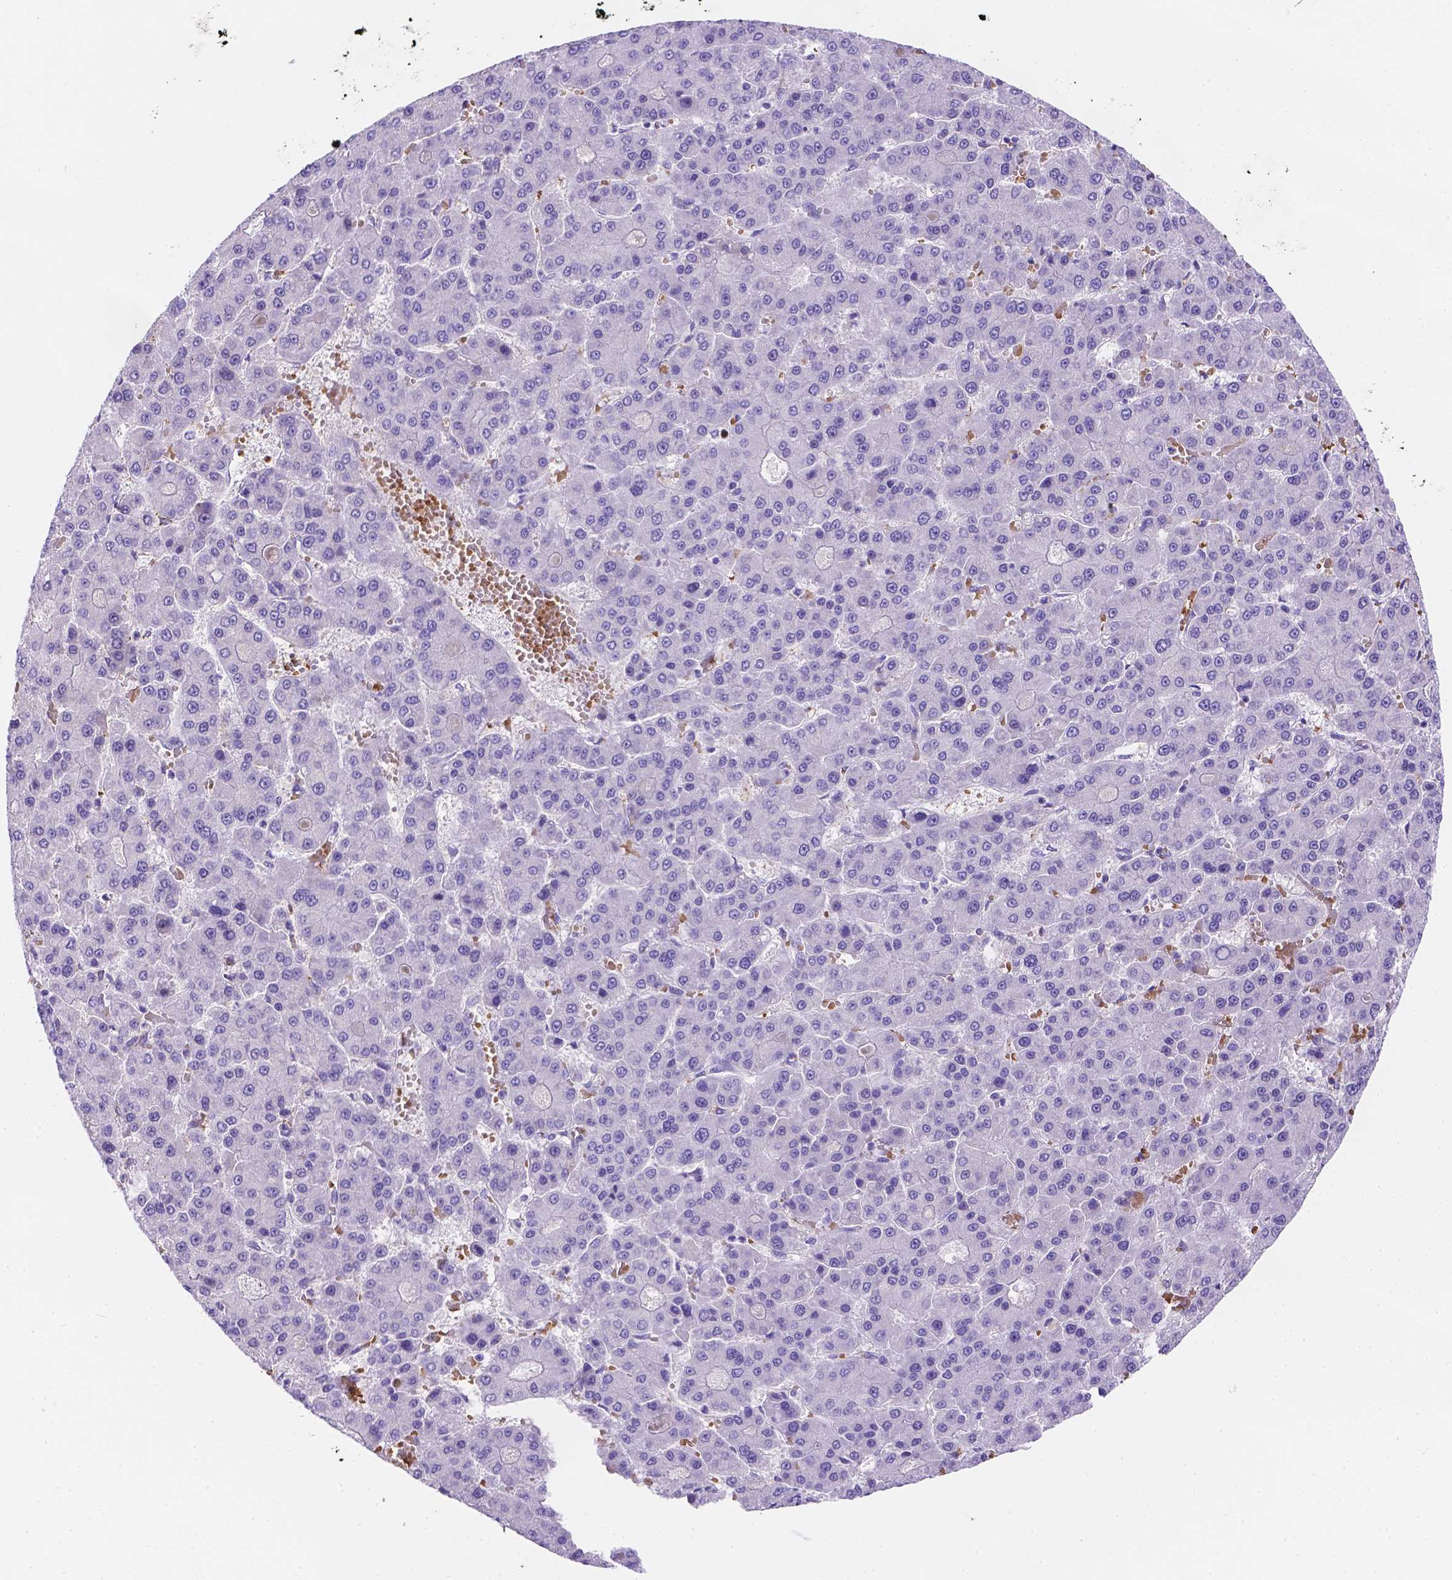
{"staining": {"intensity": "negative", "quantity": "none", "location": "none"}, "tissue": "liver cancer", "cell_type": "Tumor cells", "image_type": "cancer", "snomed": [{"axis": "morphology", "description": "Carcinoma, Hepatocellular, NOS"}, {"axis": "topography", "description": "Liver"}], "caption": "A high-resolution photomicrograph shows IHC staining of hepatocellular carcinoma (liver), which shows no significant positivity in tumor cells.", "gene": "SLC40A1", "patient": {"sex": "male", "age": 70}}